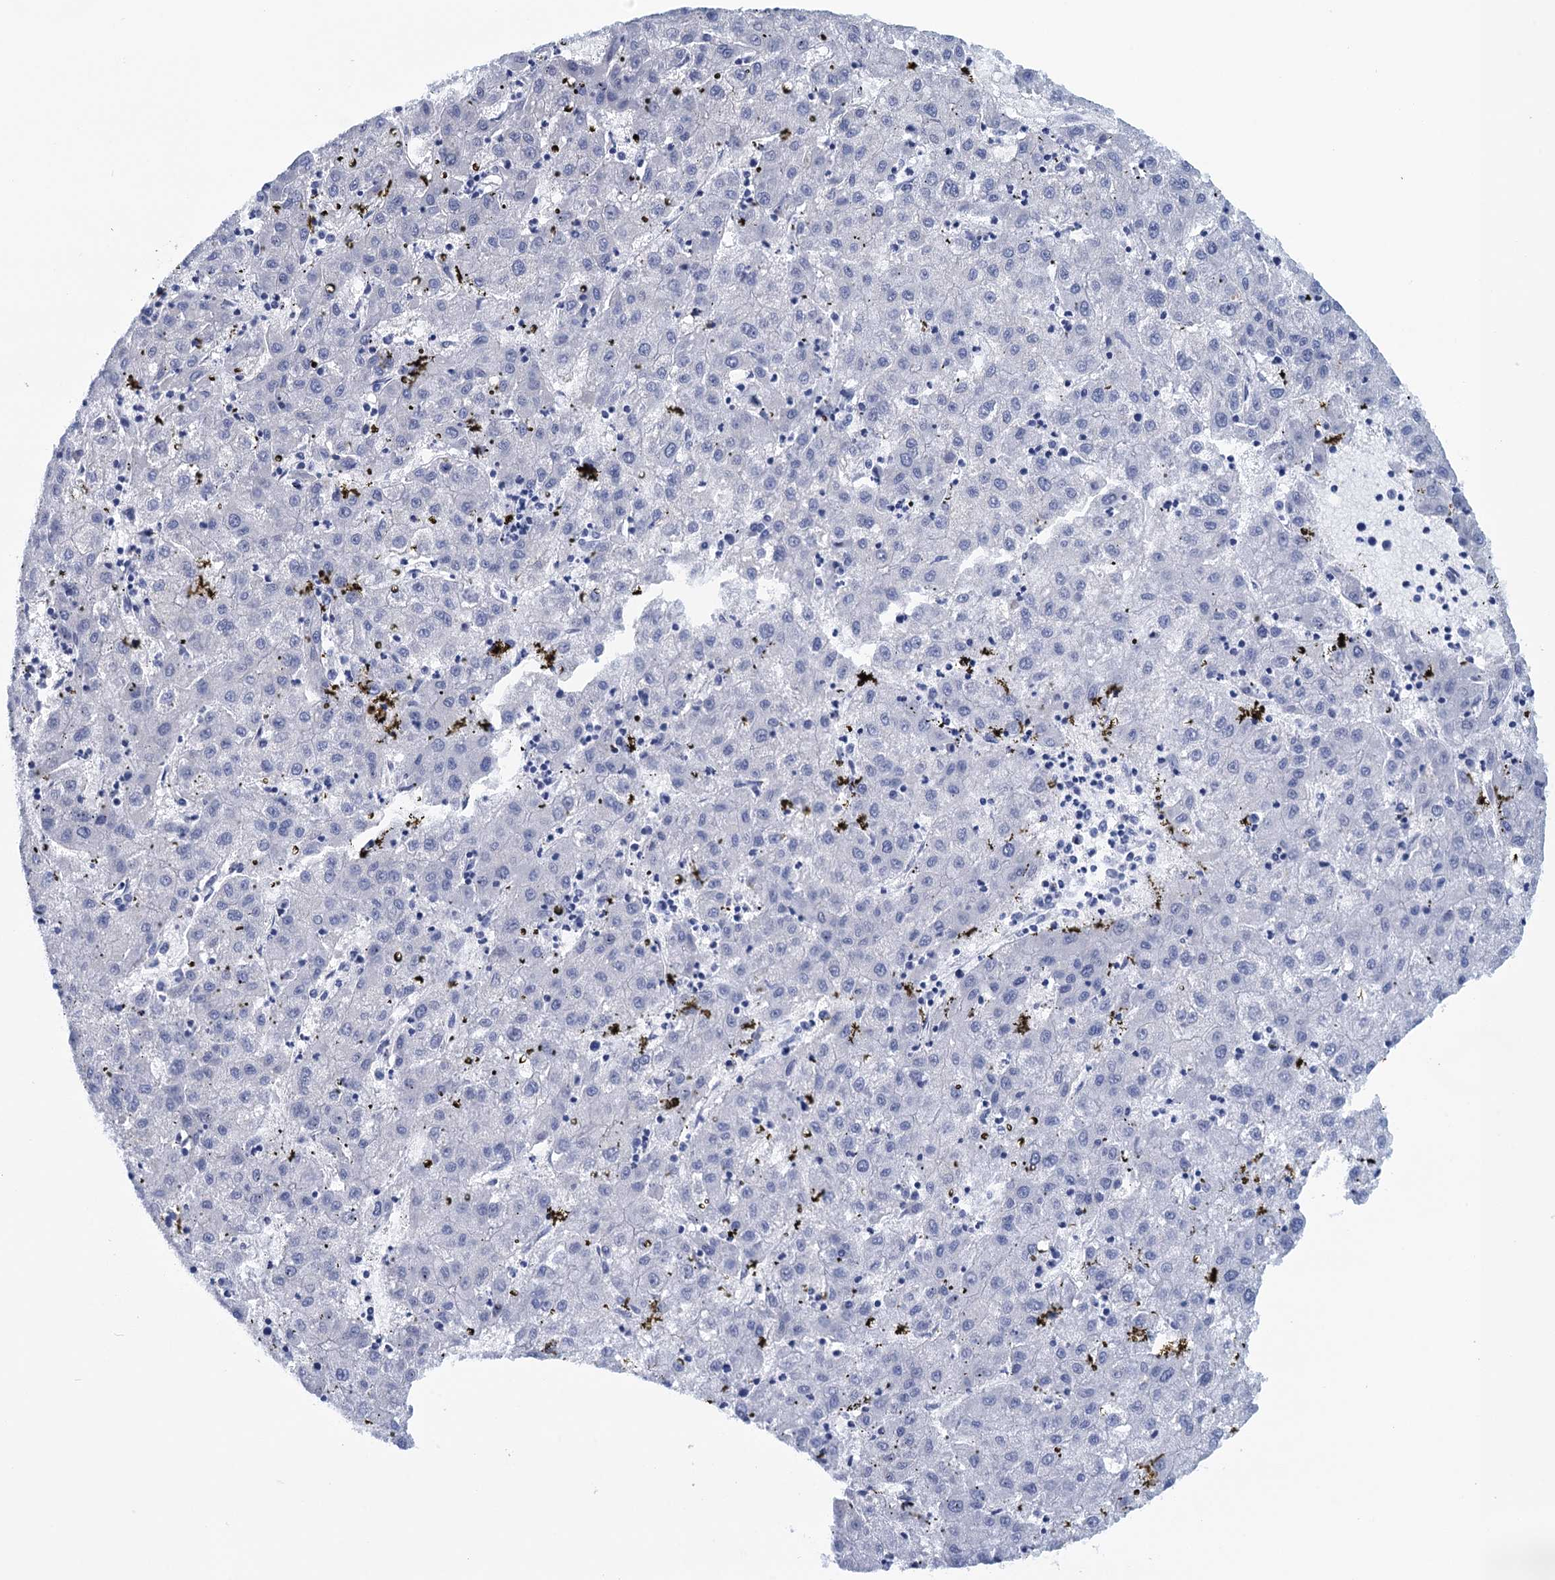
{"staining": {"intensity": "negative", "quantity": "none", "location": "none"}, "tissue": "liver cancer", "cell_type": "Tumor cells", "image_type": "cancer", "snomed": [{"axis": "morphology", "description": "Carcinoma, Hepatocellular, NOS"}, {"axis": "topography", "description": "Liver"}], "caption": "Tumor cells show no significant protein staining in liver hepatocellular carcinoma.", "gene": "SCEL", "patient": {"sex": "male", "age": 72}}